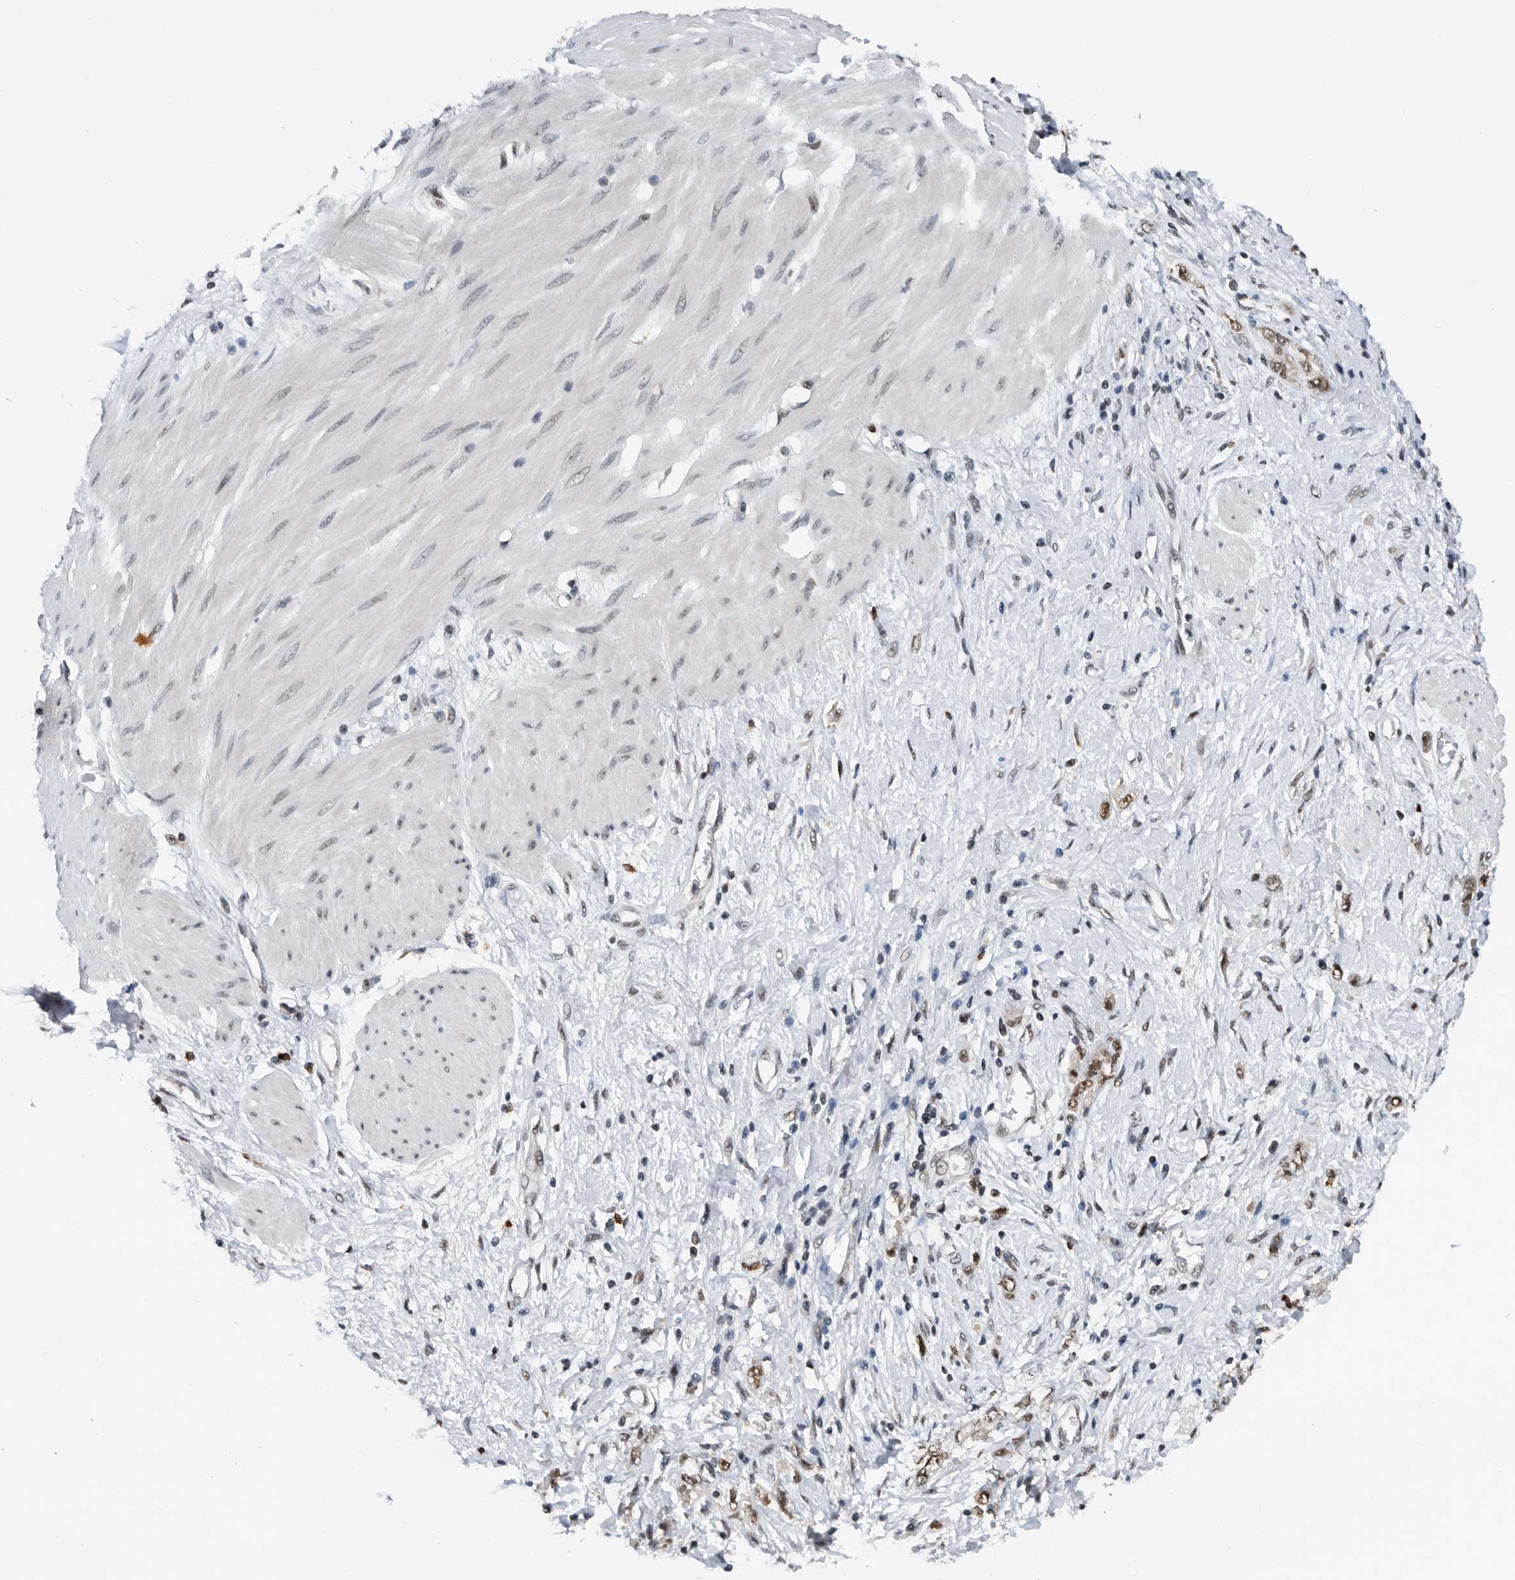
{"staining": {"intensity": "moderate", "quantity": ">75%", "location": "nuclear"}, "tissue": "stomach cancer", "cell_type": "Tumor cells", "image_type": "cancer", "snomed": [{"axis": "morphology", "description": "Adenocarcinoma, NOS"}, {"axis": "topography", "description": "Stomach"}], "caption": "Protein expression analysis of stomach adenocarcinoma exhibits moderate nuclear expression in approximately >75% of tumor cells. The staining was performed using DAB (3,3'-diaminobenzidine), with brown indicating positive protein expression. Nuclei are stained blue with hematoxylin.", "gene": "ZNF260", "patient": {"sex": "female", "age": 76}}